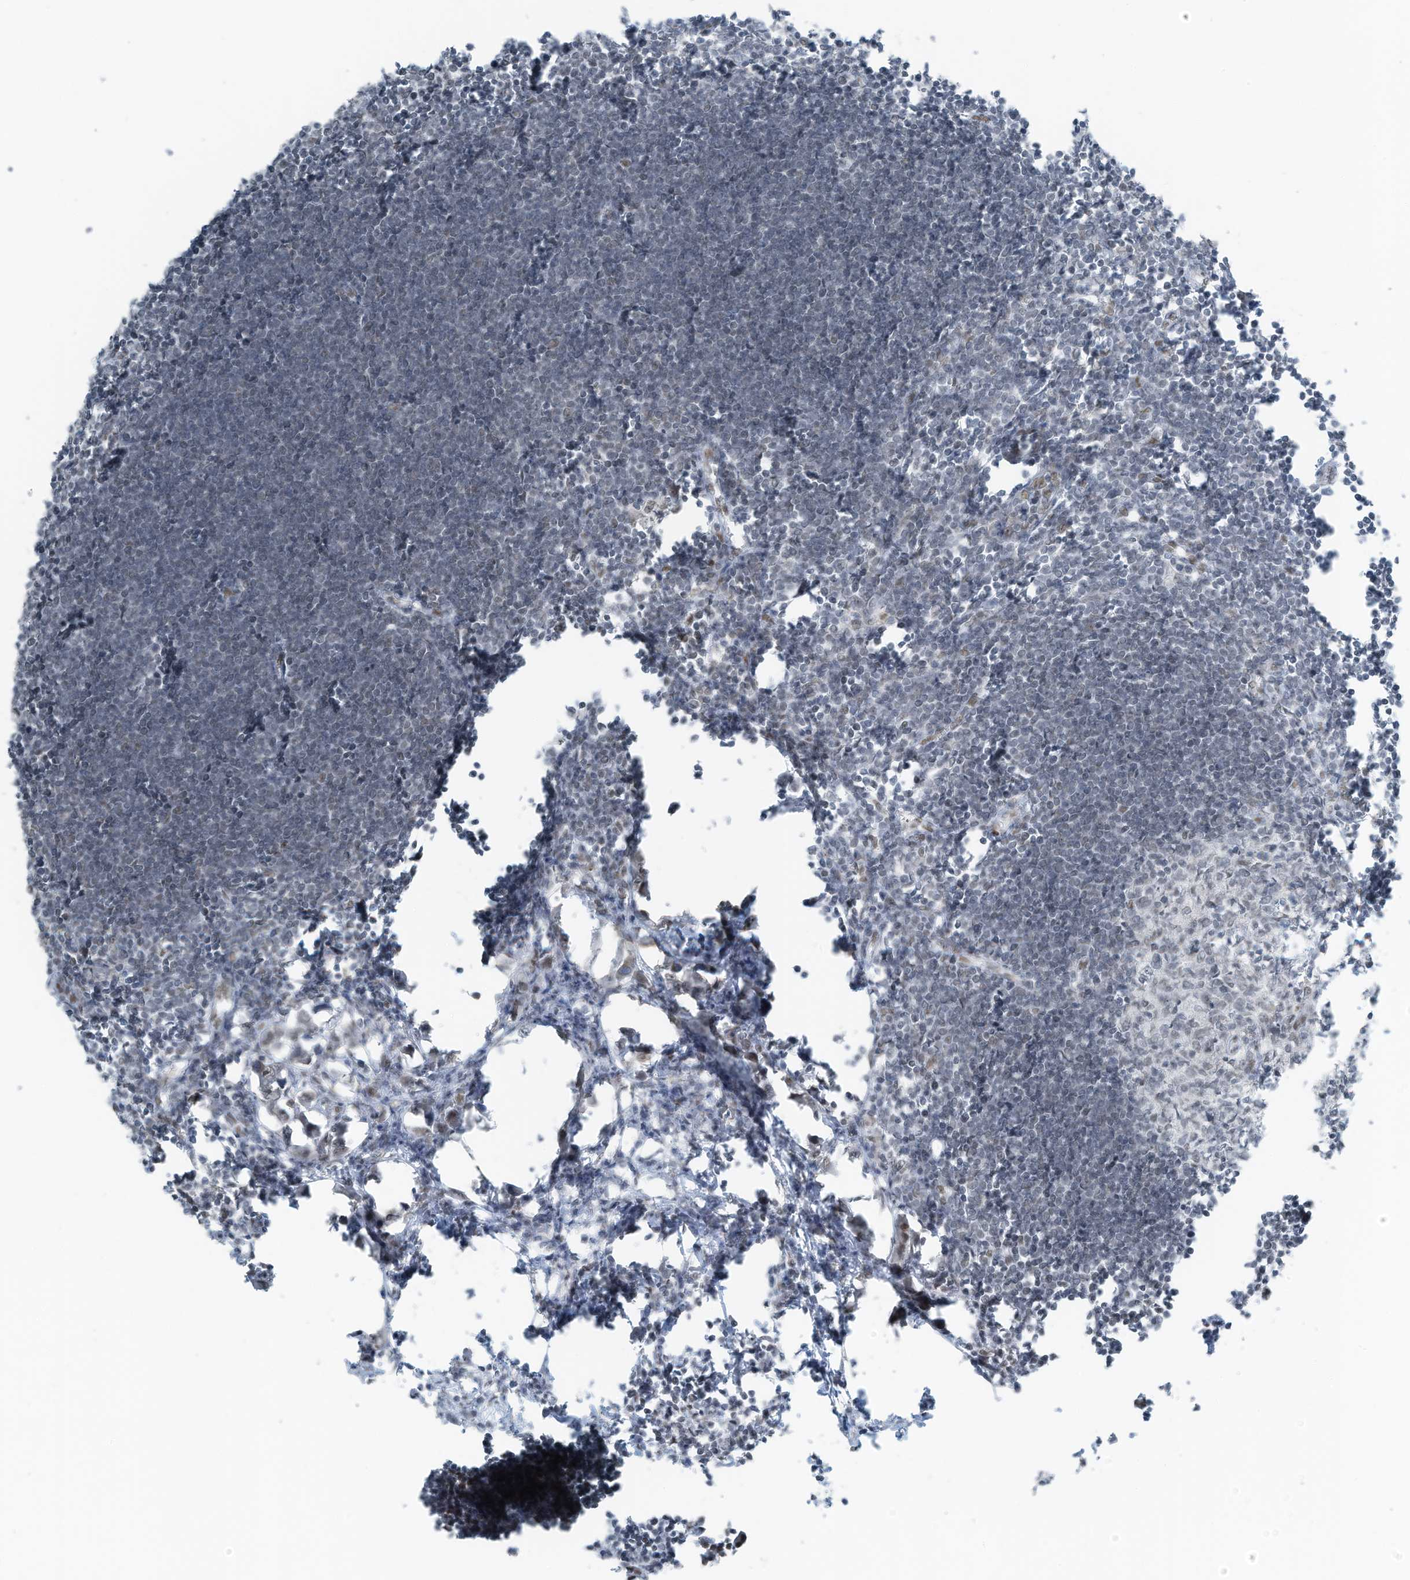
{"staining": {"intensity": "negative", "quantity": "none", "location": "none"}, "tissue": "lymph node", "cell_type": "Germinal center cells", "image_type": "normal", "snomed": [{"axis": "morphology", "description": "Normal tissue, NOS"}, {"axis": "morphology", "description": "Malignant melanoma, Metastatic site"}, {"axis": "topography", "description": "Lymph node"}], "caption": "Normal lymph node was stained to show a protein in brown. There is no significant expression in germinal center cells.", "gene": "WRNIP1", "patient": {"sex": "male", "age": 41}}